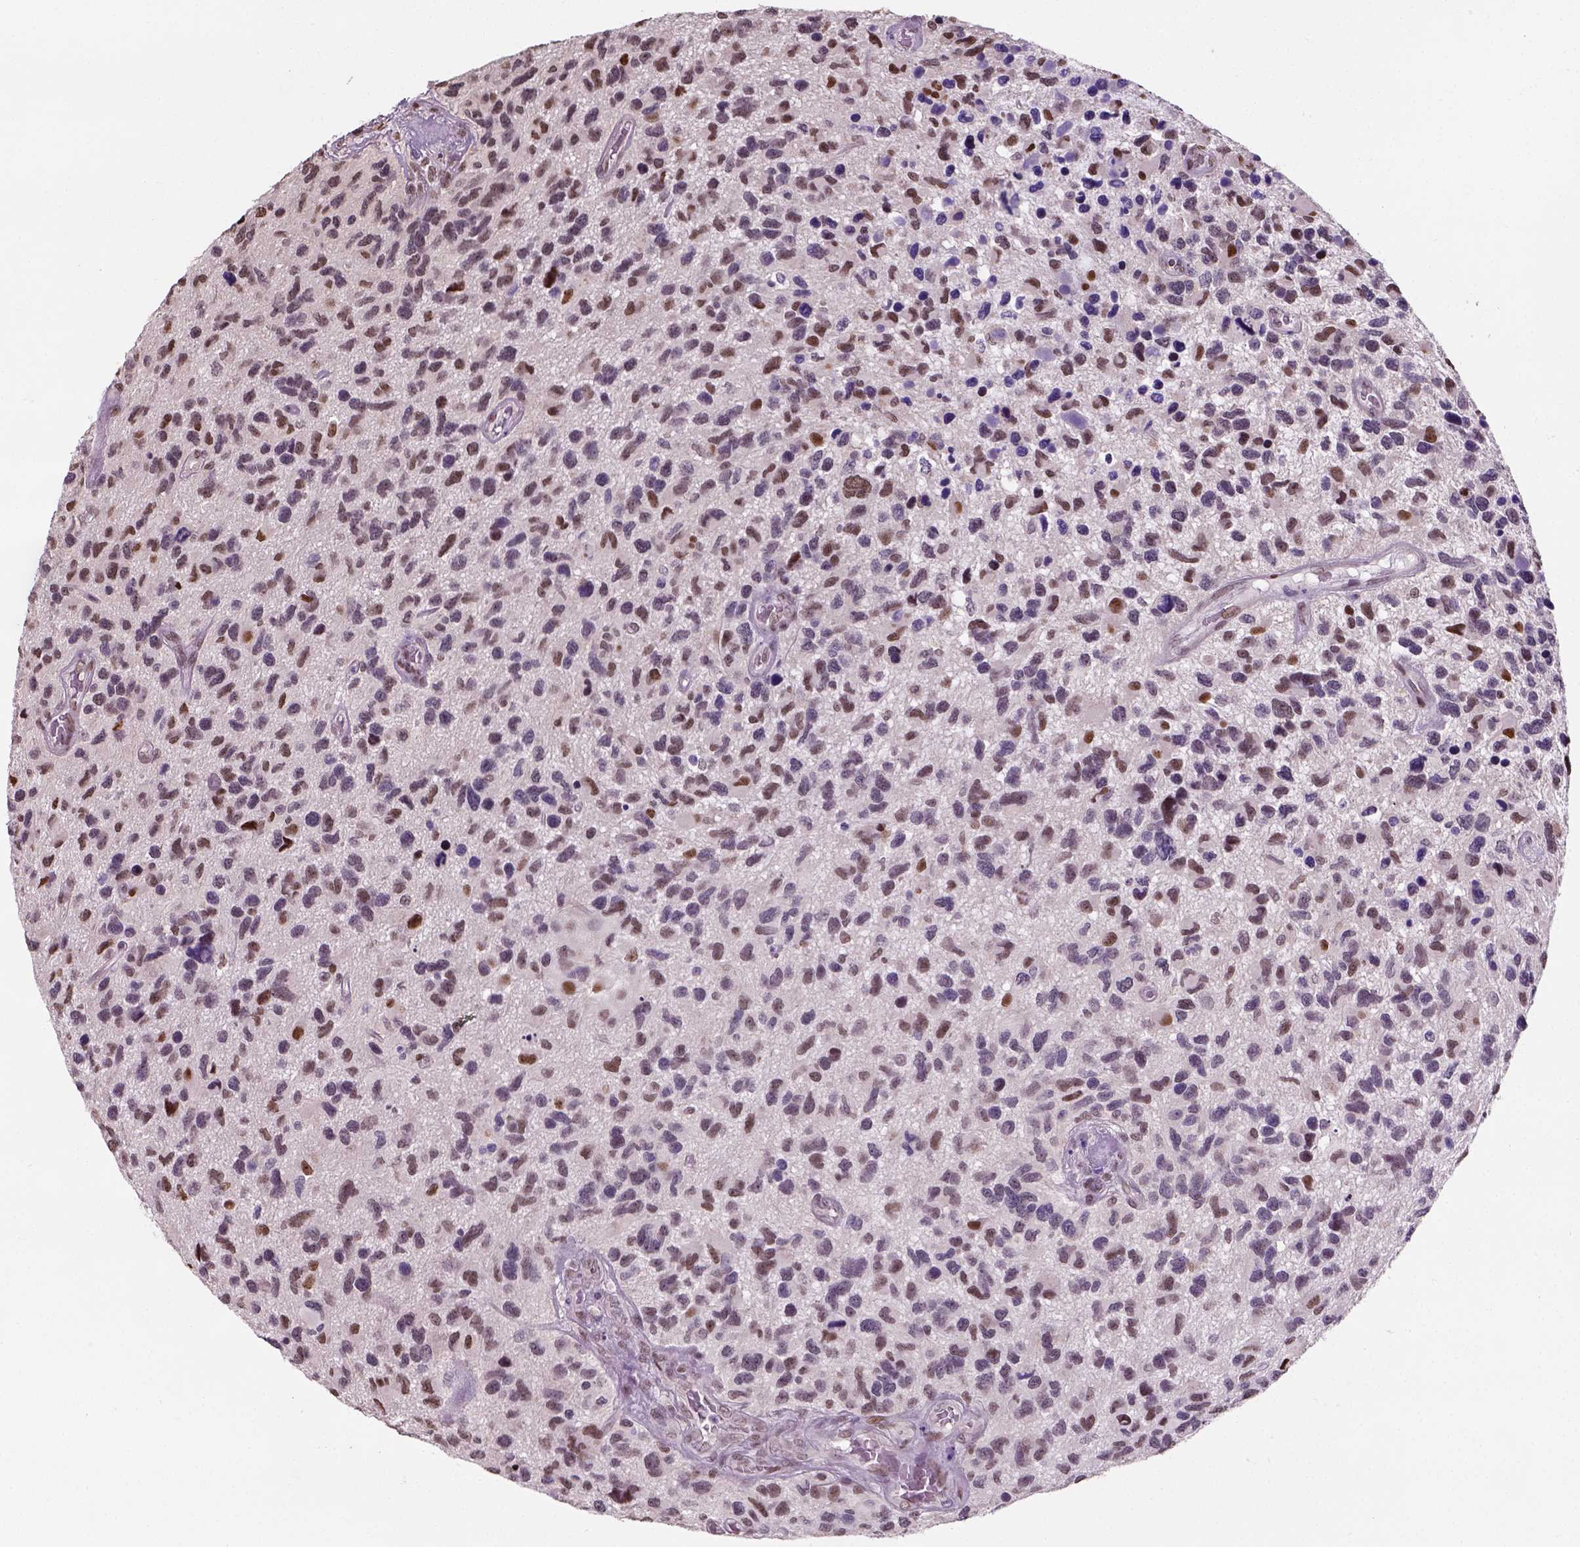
{"staining": {"intensity": "moderate", "quantity": "25%-75%", "location": "nuclear"}, "tissue": "glioma", "cell_type": "Tumor cells", "image_type": "cancer", "snomed": [{"axis": "morphology", "description": "Glioma, malignant, NOS"}, {"axis": "morphology", "description": "Glioma, malignant, High grade"}, {"axis": "topography", "description": "Brain"}], "caption": "Malignant glioma stained with a brown dye exhibits moderate nuclear positive staining in about 25%-75% of tumor cells.", "gene": "C1orf112", "patient": {"sex": "female", "age": 71}}